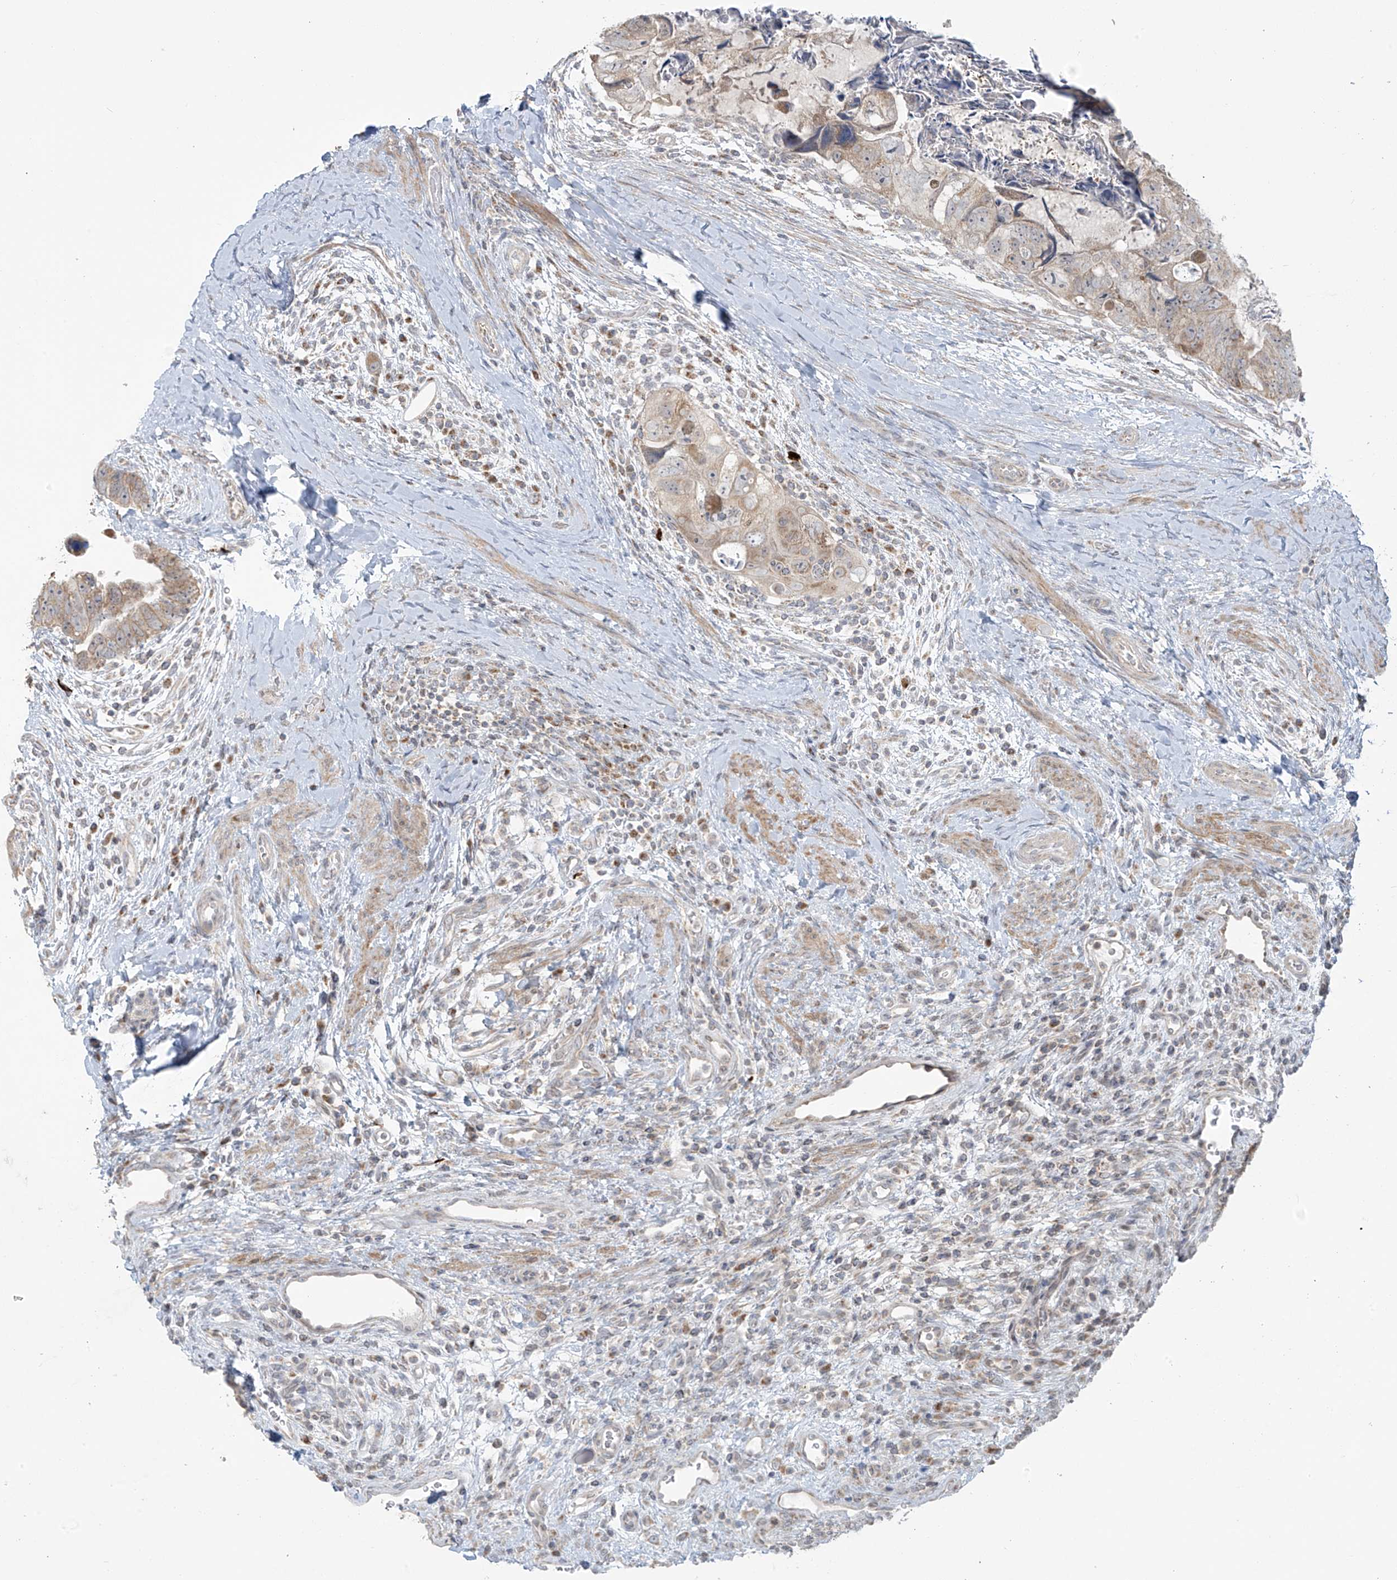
{"staining": {"intensity": "weak", "quantity": "25%-75%", "location": "cytoplasmic/membranous"}, "tissue": "colorectal cancer", "cell_type": "Tumor cells", "image_type": "cancer", "snomed": [{"axis": "morphology", "description": "Adenocarcinoma, NOS"}, {"axis": "topography", "description": "Rectum"}], "caption": "There is low levels of weak cytoplasmic/membranous expression in tumor cells of colorectal cancer, as demonstrated by immunohistochemical staining (brown color).", "gene": "HDDC2", "patient": {"sex": "male", "age": 59}}